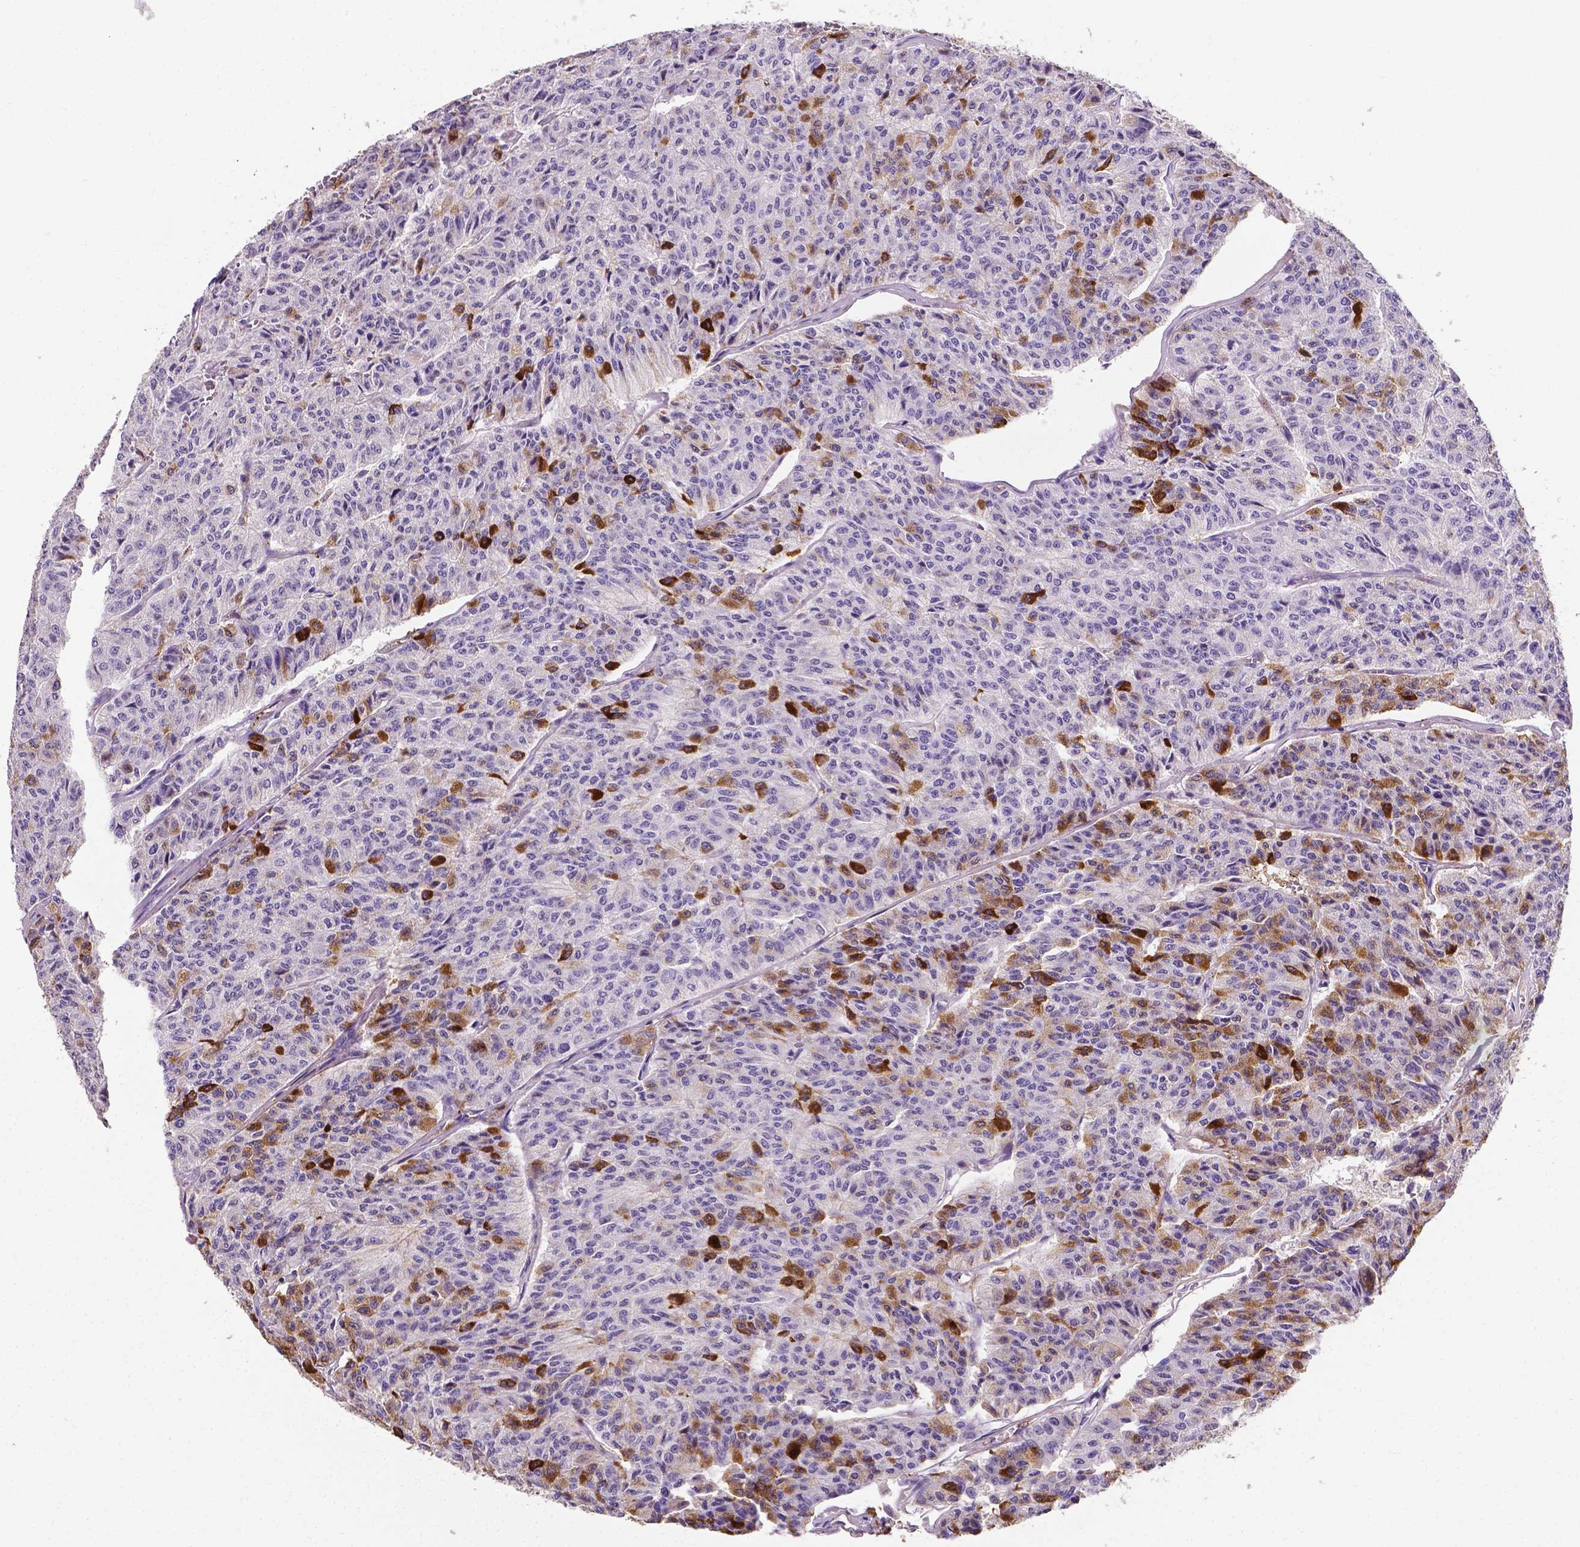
{"staining": {"intensity": "moderate", "quantity": "<25%", "location": "cytoplasmic/membranous"}, "tissue": "carcinoid", "cell_type": "Tumor cells", "image_type": "cancer", "snomed": [{"axis": "morphology", "description": "Carcinoid, malignant, NOS"}, {"axis": "topography", "description": "Lung"}], "caption": "Immunohistochemistry (DAB) staining of malignant carcinoid demonstrates moderate cytoplasmic/membranous protein staining in approximately <25% of tumor cells.", "gene": "APOE", "patient": {"sex": "male", "age": 71}}